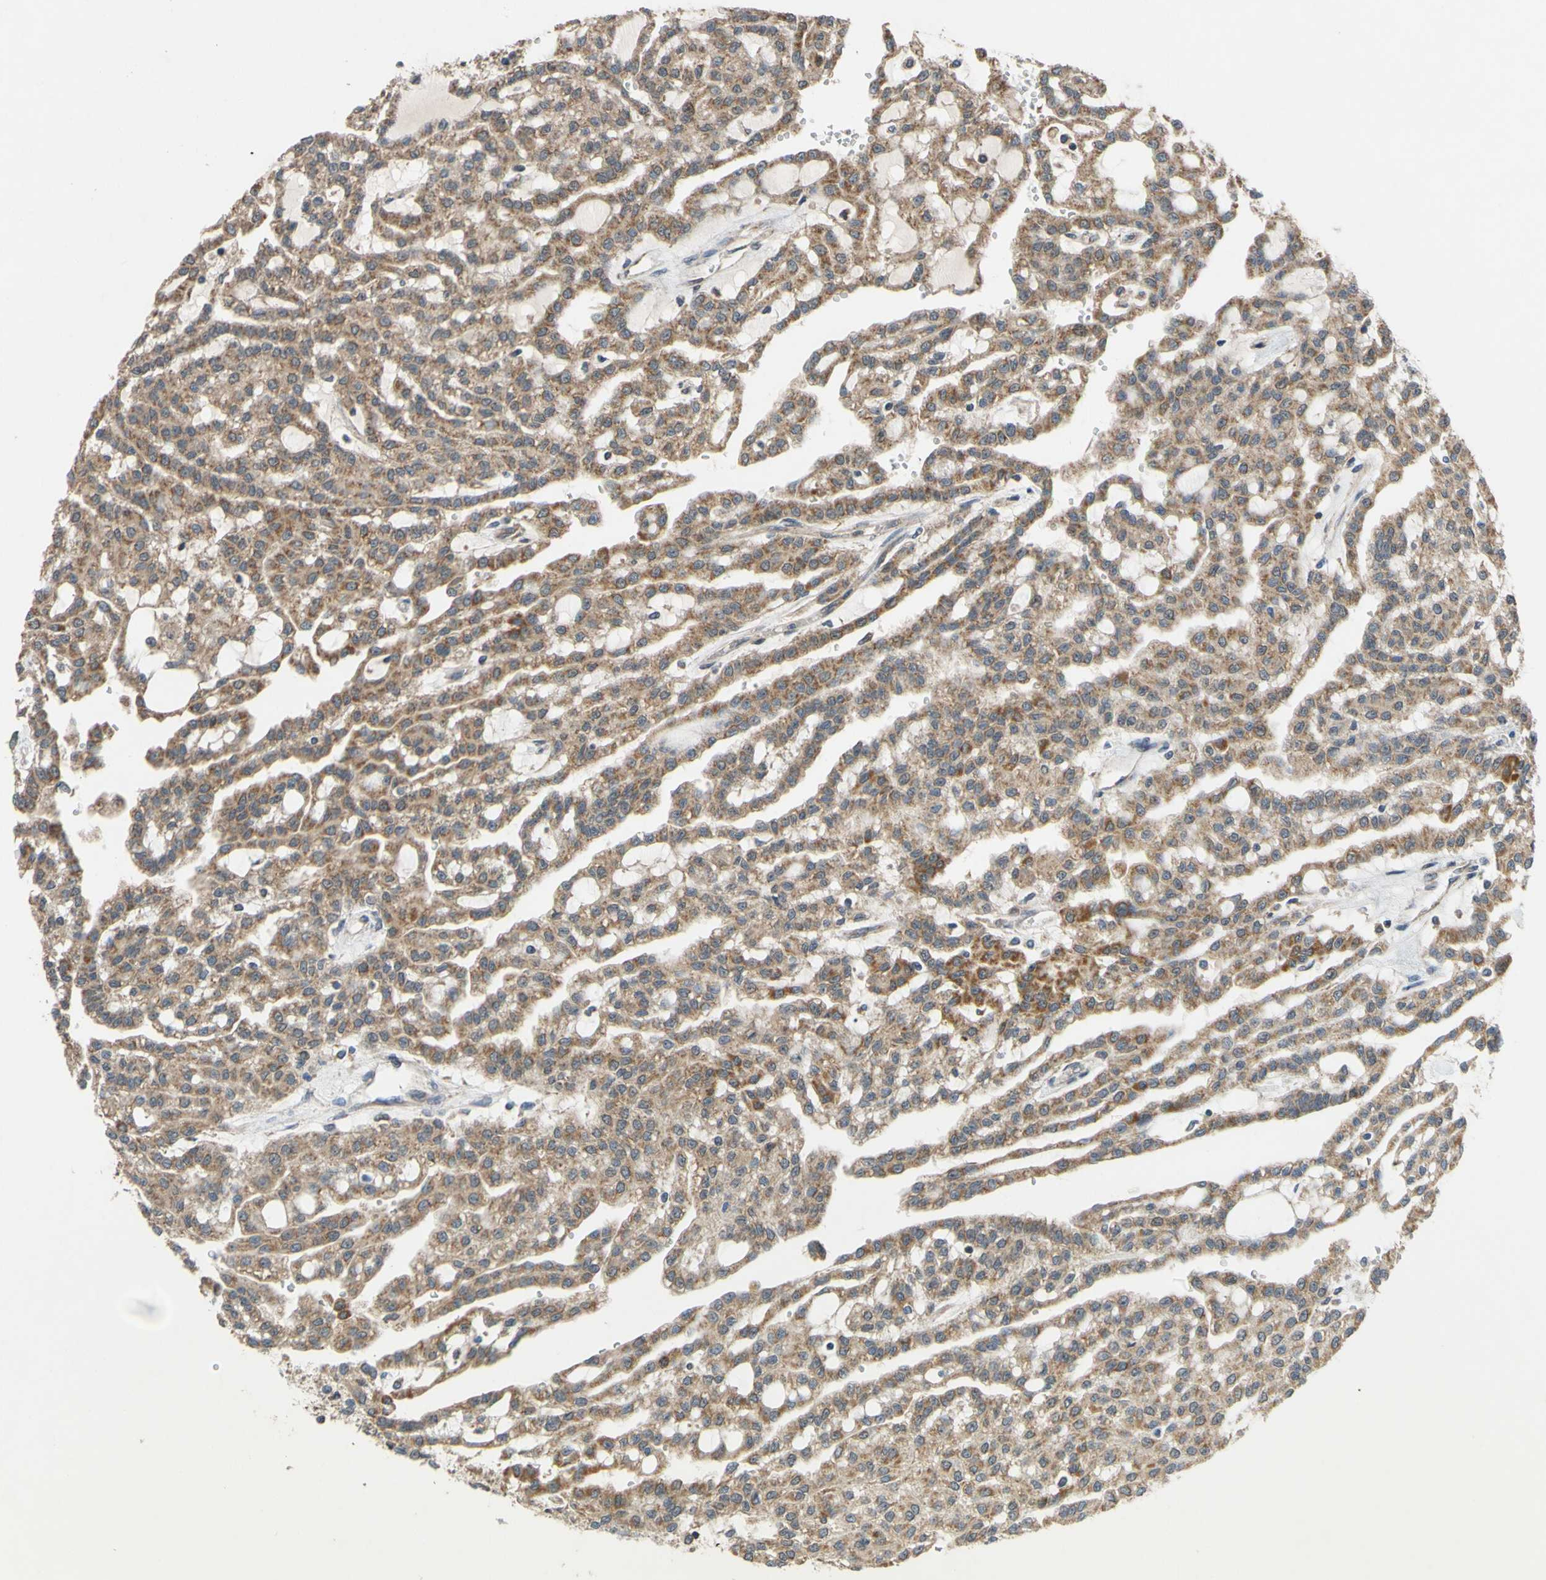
{"staining": {"intensity": "moderate", "quantity": ">75%", "location": "cytoplasmic/membranous"}, "tissue": "renal cancer", "cell_type": "Tumor cells", "image_type": "cancer", "snomed": [{"axis": "morphology", "description": "Adenocarcinoma, NOS"}, {"axis": "topography", "description": "Kidney"}], "caption": "Tumor cells display medium levels of moderate cytoplasmic/membranous expression in approximately >75% of cells in renal cancer (adenocarcinoma).", "gene": "CD164", "patient": {"sex": "male", "age": 63}}